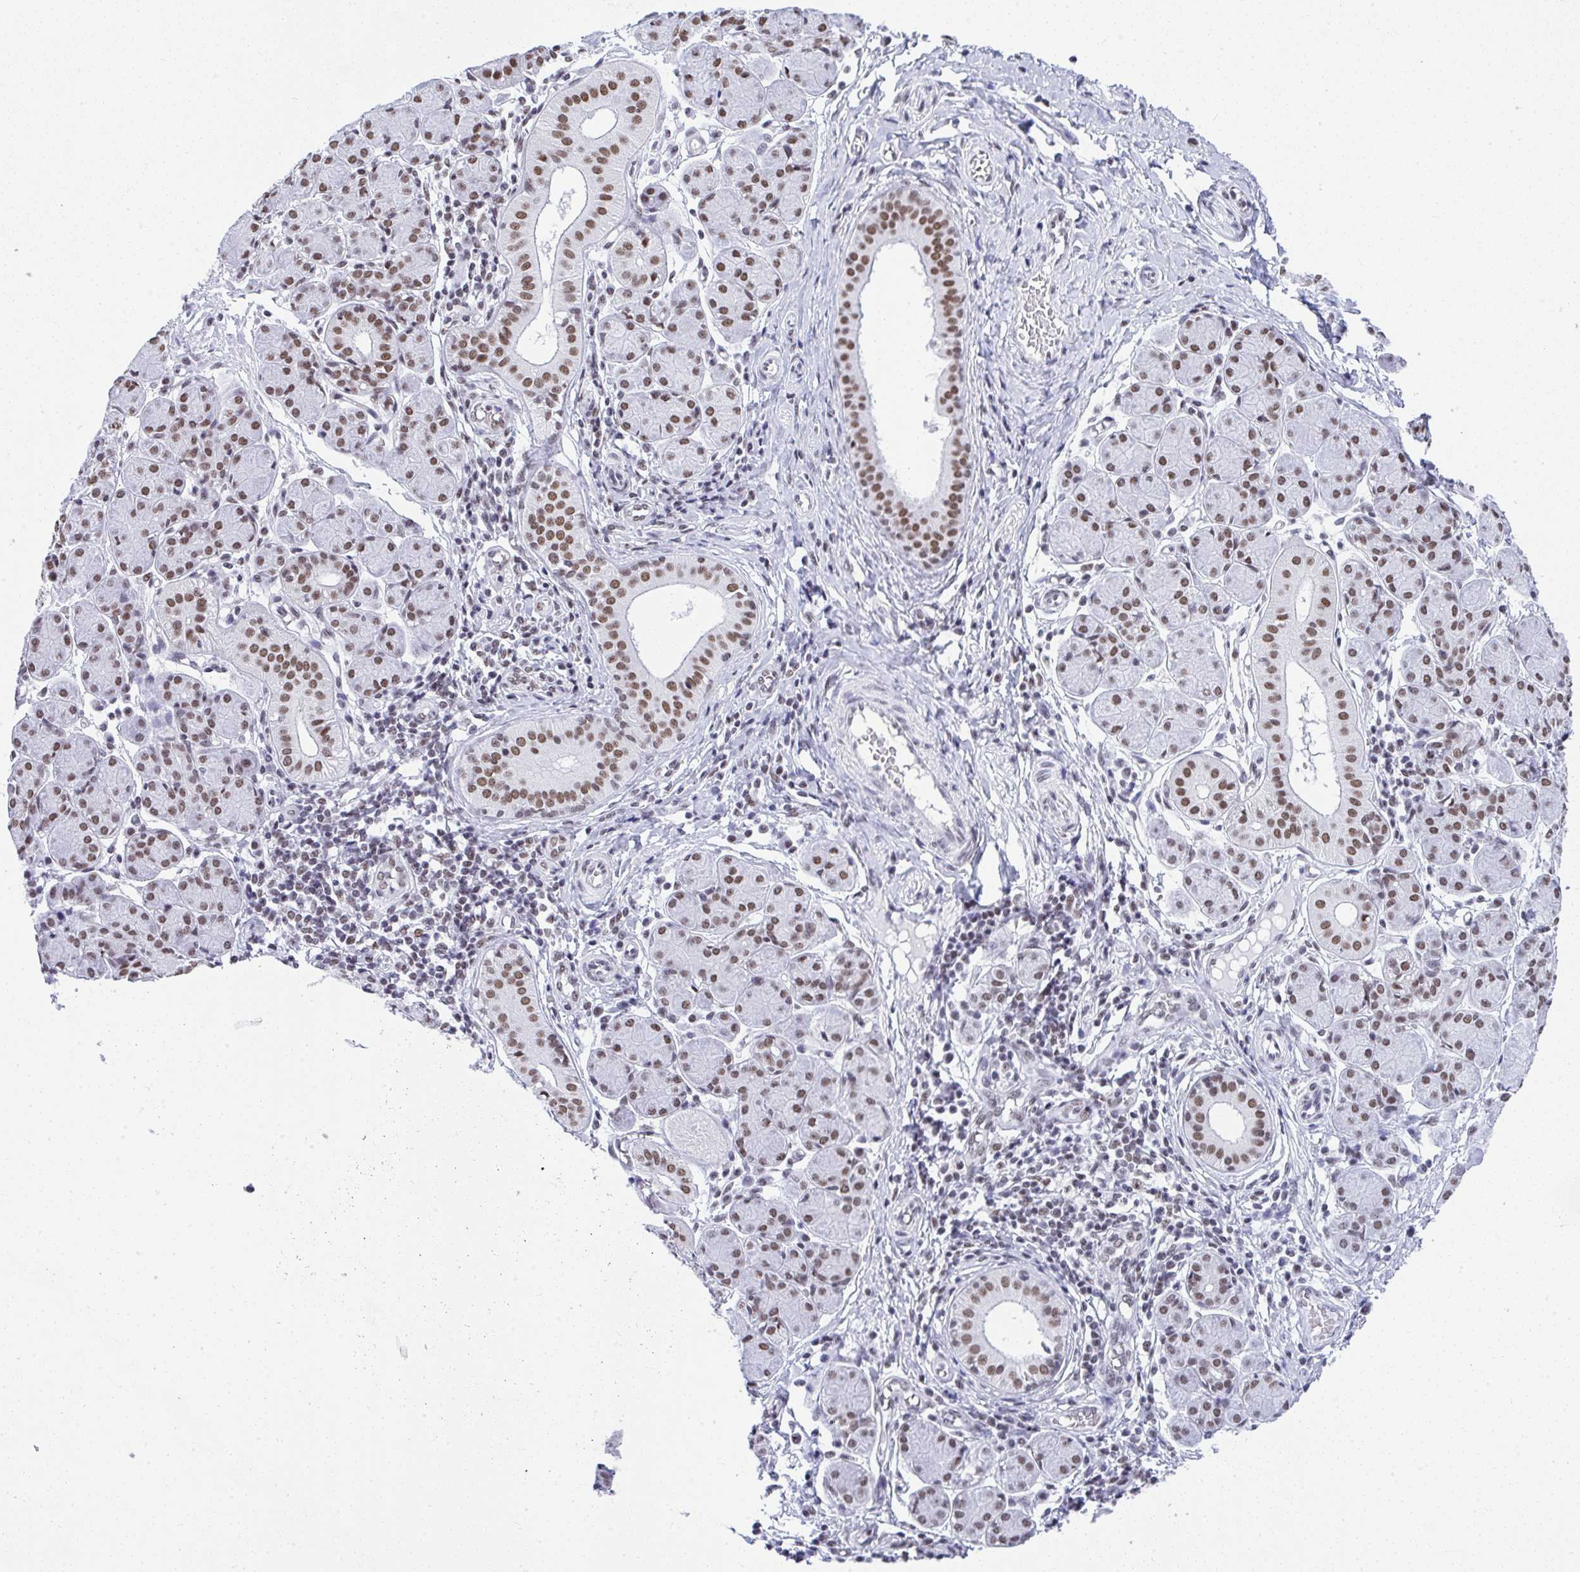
{"staining": {"intensity": "moderate", "quantity": "25%-75%", "location": "nuclear"}, "tissue": "salivary gland", "cell_type": "Glandular cells", "image_type": "normal", "snomed": [{"axis": "morphology", "description": "Normal tissue, NOS"}, {"axis": "morphology", "description": "Inflammation, NOS"}, {"axis": "topography", "description": "Lymph node"}, {"axis": "topography", "description": "Salivary gland"}], "caption": "Salivary gland stained for a protein (brown) demonstrates moderate nuclear positive staining in about 25%-75% of glandular cells.", "gene": "DDX52", "patient": {"sex": "male", "age": 3}}